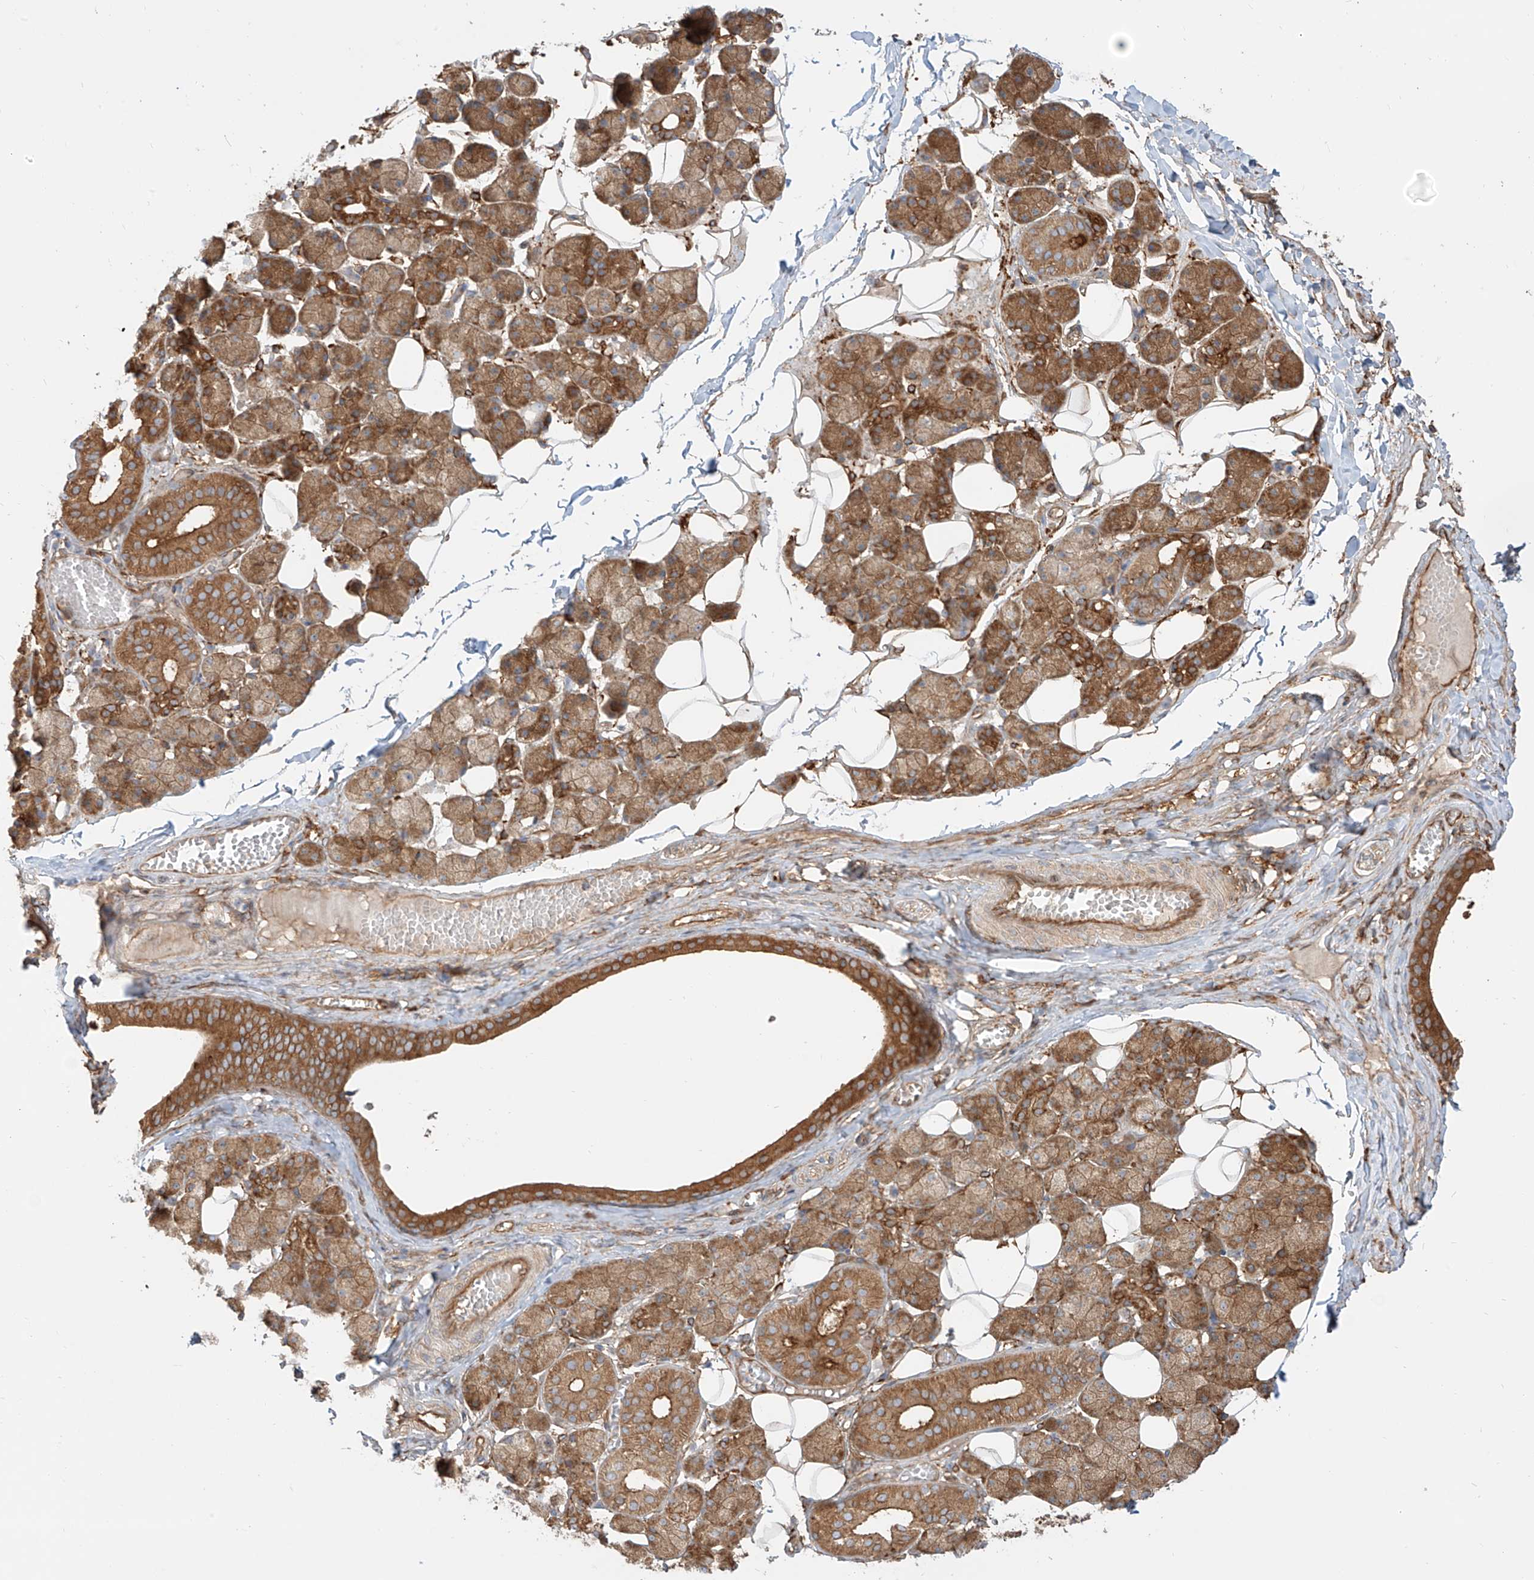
{"staining": {"intensity": "strong", "quantity": ">75%", "location": "cytoplasmic/membranous"}, "tissue": "salivary gland", "cell_type": "Glandular cells", "image_type": "normal", "snomed": [{"axis": "morphology", "description": "Normal tissue, NOS"}, {"axis": "topography", "description": "Salivary gland"}], "caption": "This photomicrograph demonstrates normal salivary gland stained with immunohistochemistry (IHC) to label a protein in brown. The cytoplasmic/membranous of glandular cells show strong positivity for the protein. Nuclei are counter-stained blue.", "gene": "SNX9", "patient": {"sex": "female", "age": 33}}